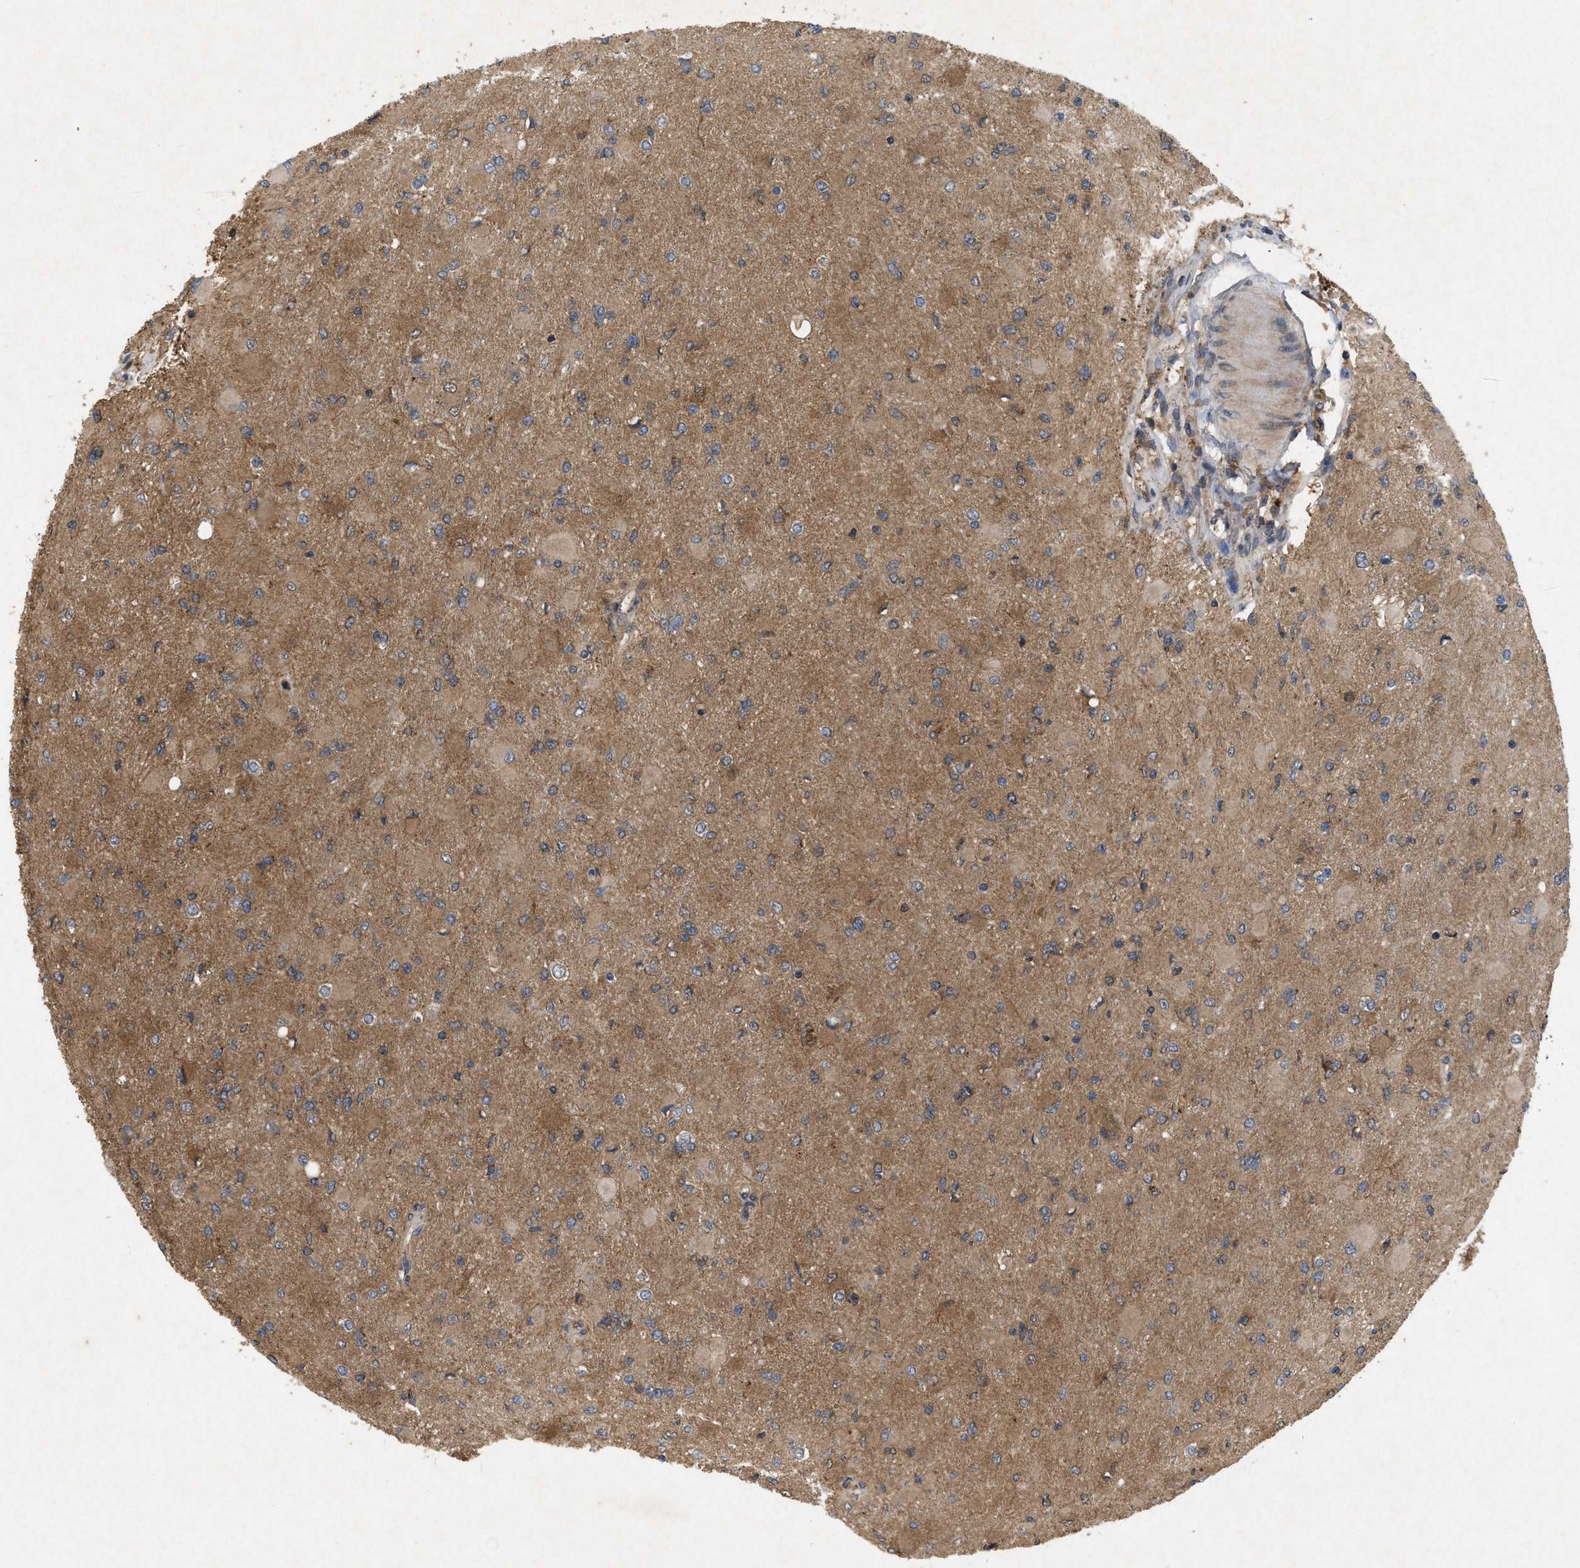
{"staining": {"intensity": "moderate", "quantity": ">75%", "location": "cytoplasmic/membranous"}, "tissue": "glioma", "cell_type": "Tumor cells", "image_type": "cancer", "snomed": [{"axis": "morphology", "description": "Glioma, malignant, High grade"}, {"axis": "topography", "description": "Cerebral cortex"}], "caption": "Immunohistochemical staining of human glioma demonstrates moderate cytoplasmic/membranous protein staining in about >75% of tumor cells. The protein is shown in brown color, while the nuclei are stained blue.", "gene": "RAB2A", "patient": {"sex": "female", "age": 36}}